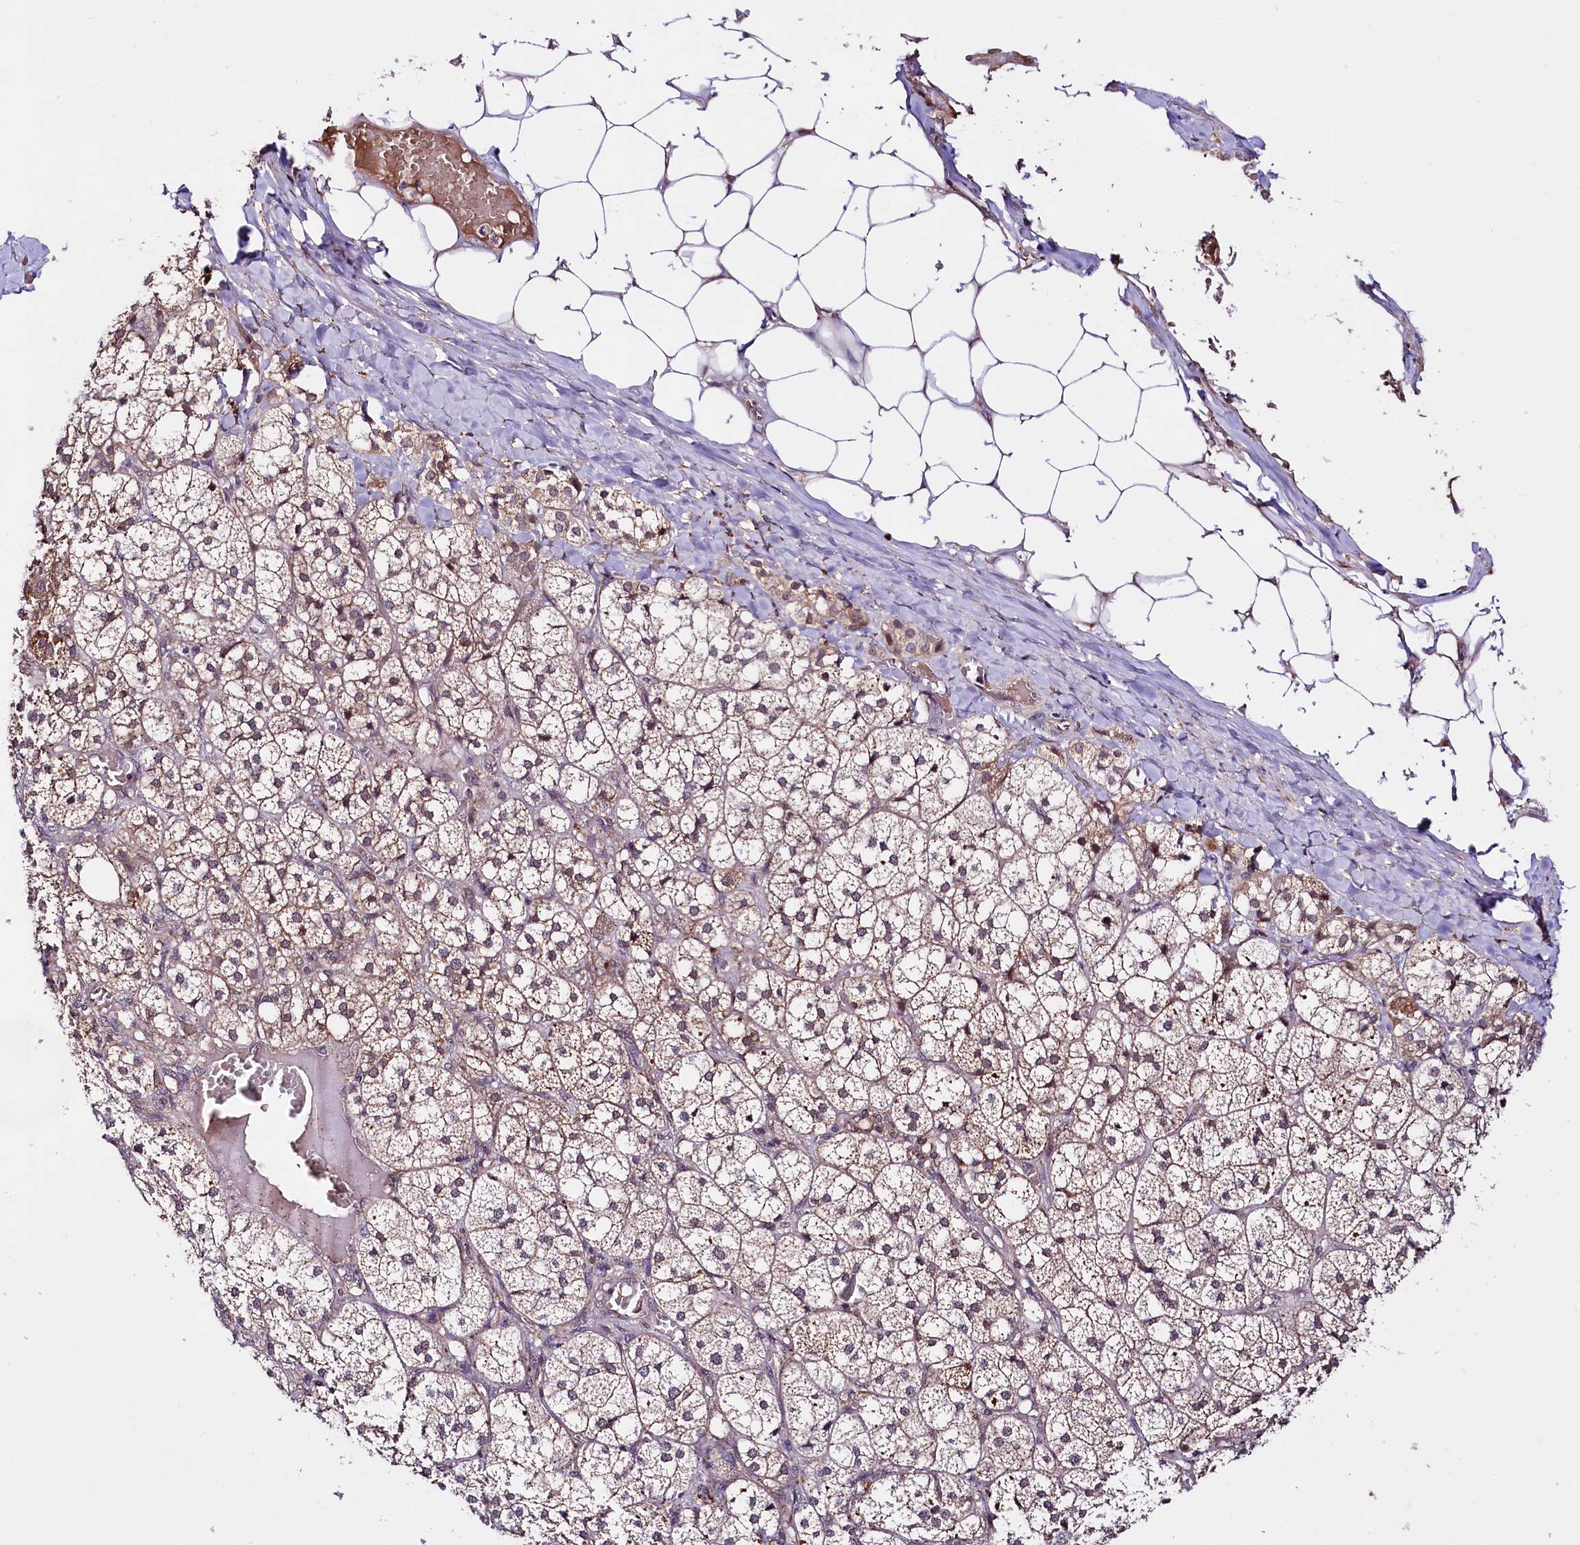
{"staining": {"intensity": "moderate", "quantity": ">75%", "location": "cytoplasmic/membranous"}, "tissue": "adrenal gland", "cell_type": "Glandular cells", "image_type": "normal", "snomed": [{"axis": "morphology", "description": "Normal tissue, NOS"}, {"axis": "topography", "description": "Adrenal gland"}], "caption": "Immunohistochemistry (IHC) (DAB (3,3'-diaminobenzidine)) staining of normal human adrenal gland shows moderate cytoplasmic/membranous protein positivity in about >75% of glandular cells.", "gene": "TAFAZZIN", "patient": {"sex": "female", "age": 61}}